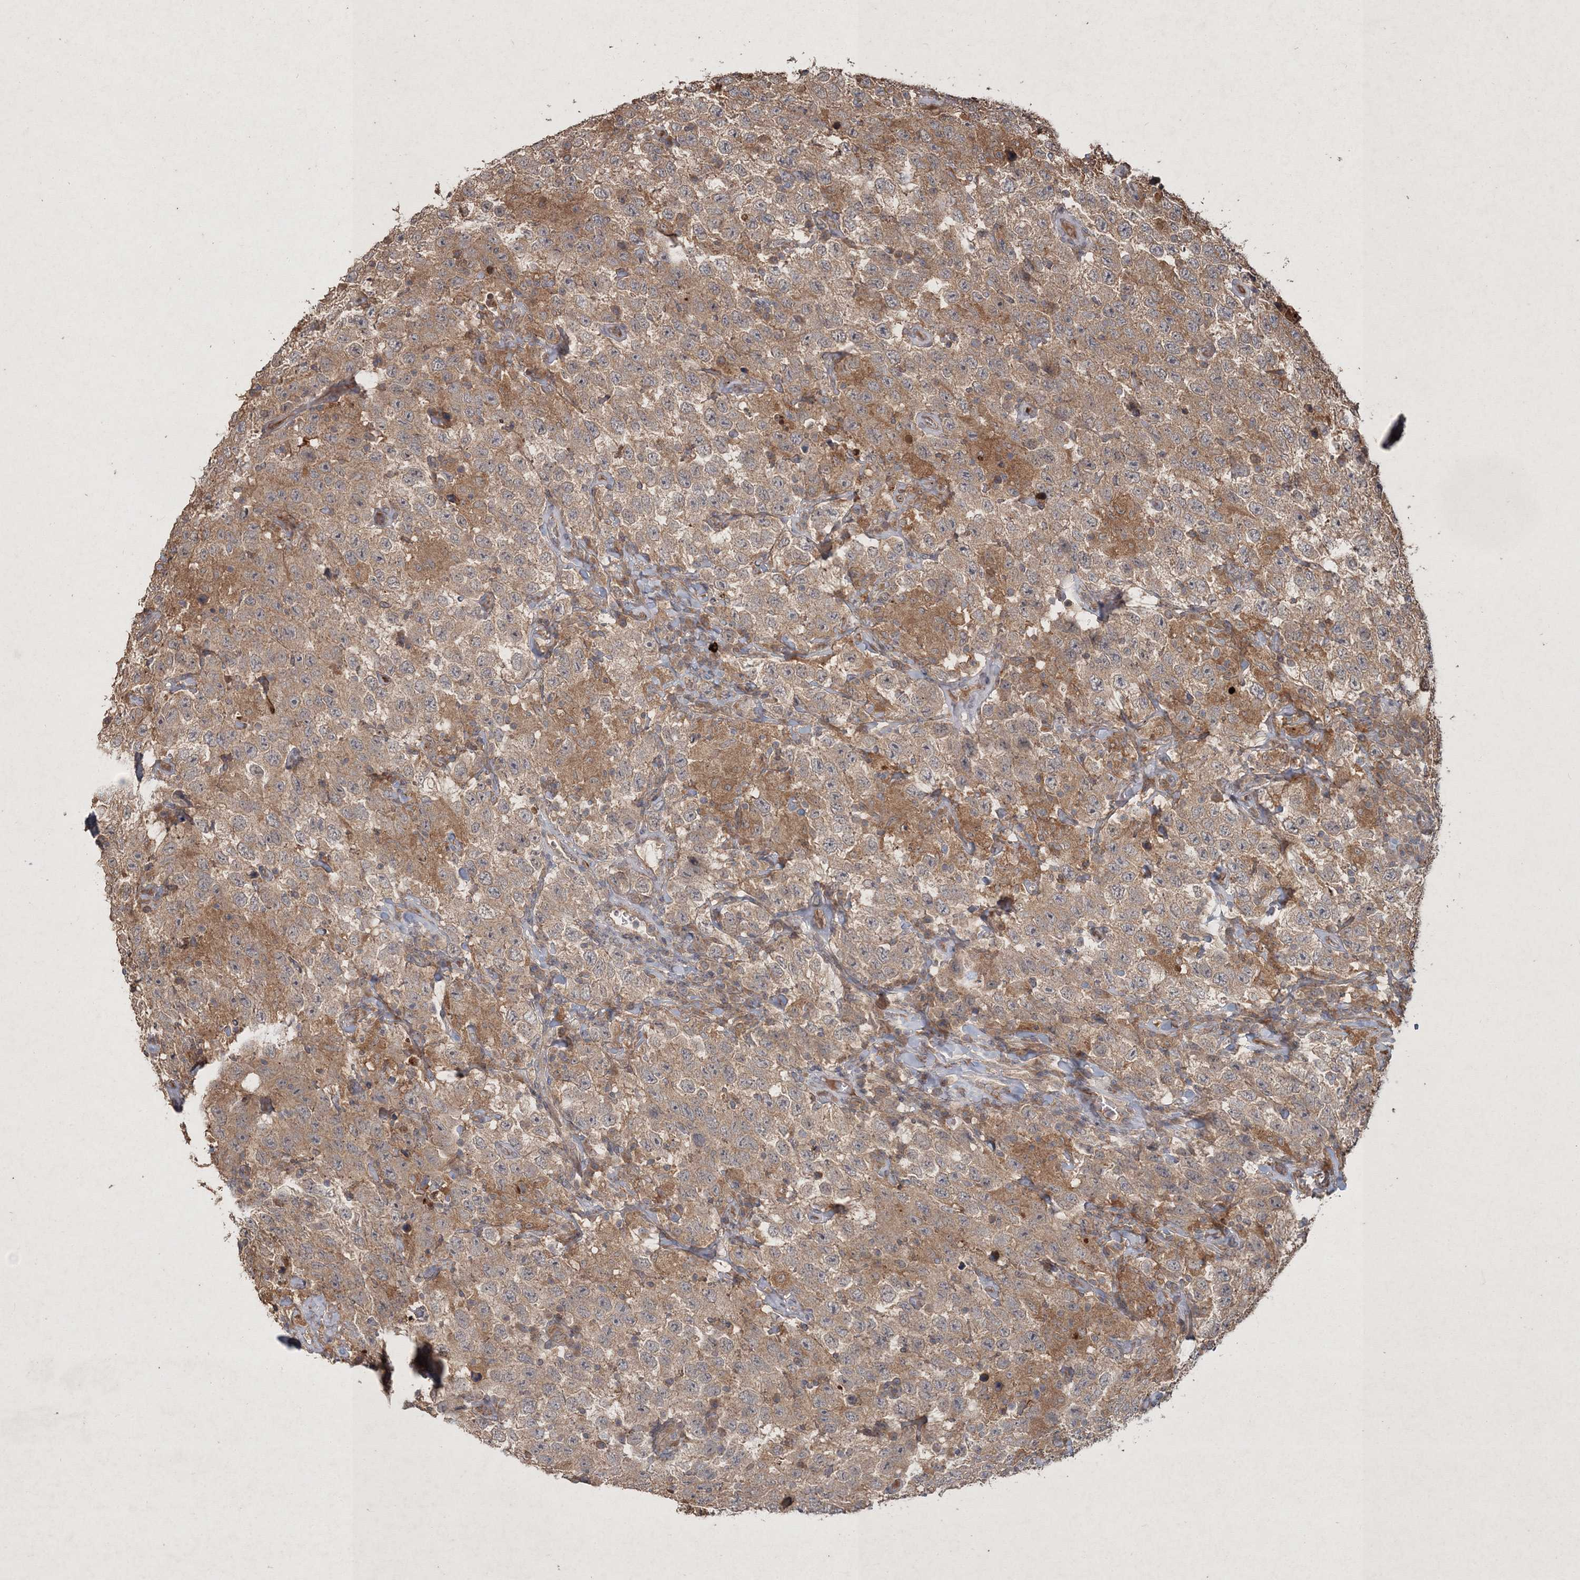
{"staining": {"intensity": "weak", "quantity": ">75%", "location": "cytoplasmic/membranous"}, "tissue": "testis cancer", "cell_type": "Tumor cells", "image_type": "cancer", "snomed": [{"axis": "morphology", "description": "Seminoma, NOS"}, {"axis": "topography", "description": "Testis"}], "caption": "A micrograph of human testis seminoma stained for a protein exhibits weak cytoplasmic/membranous brown staining in tumor cells.", "gene": "SPRY1", "patient": {"sex": "male", "age": 41}}